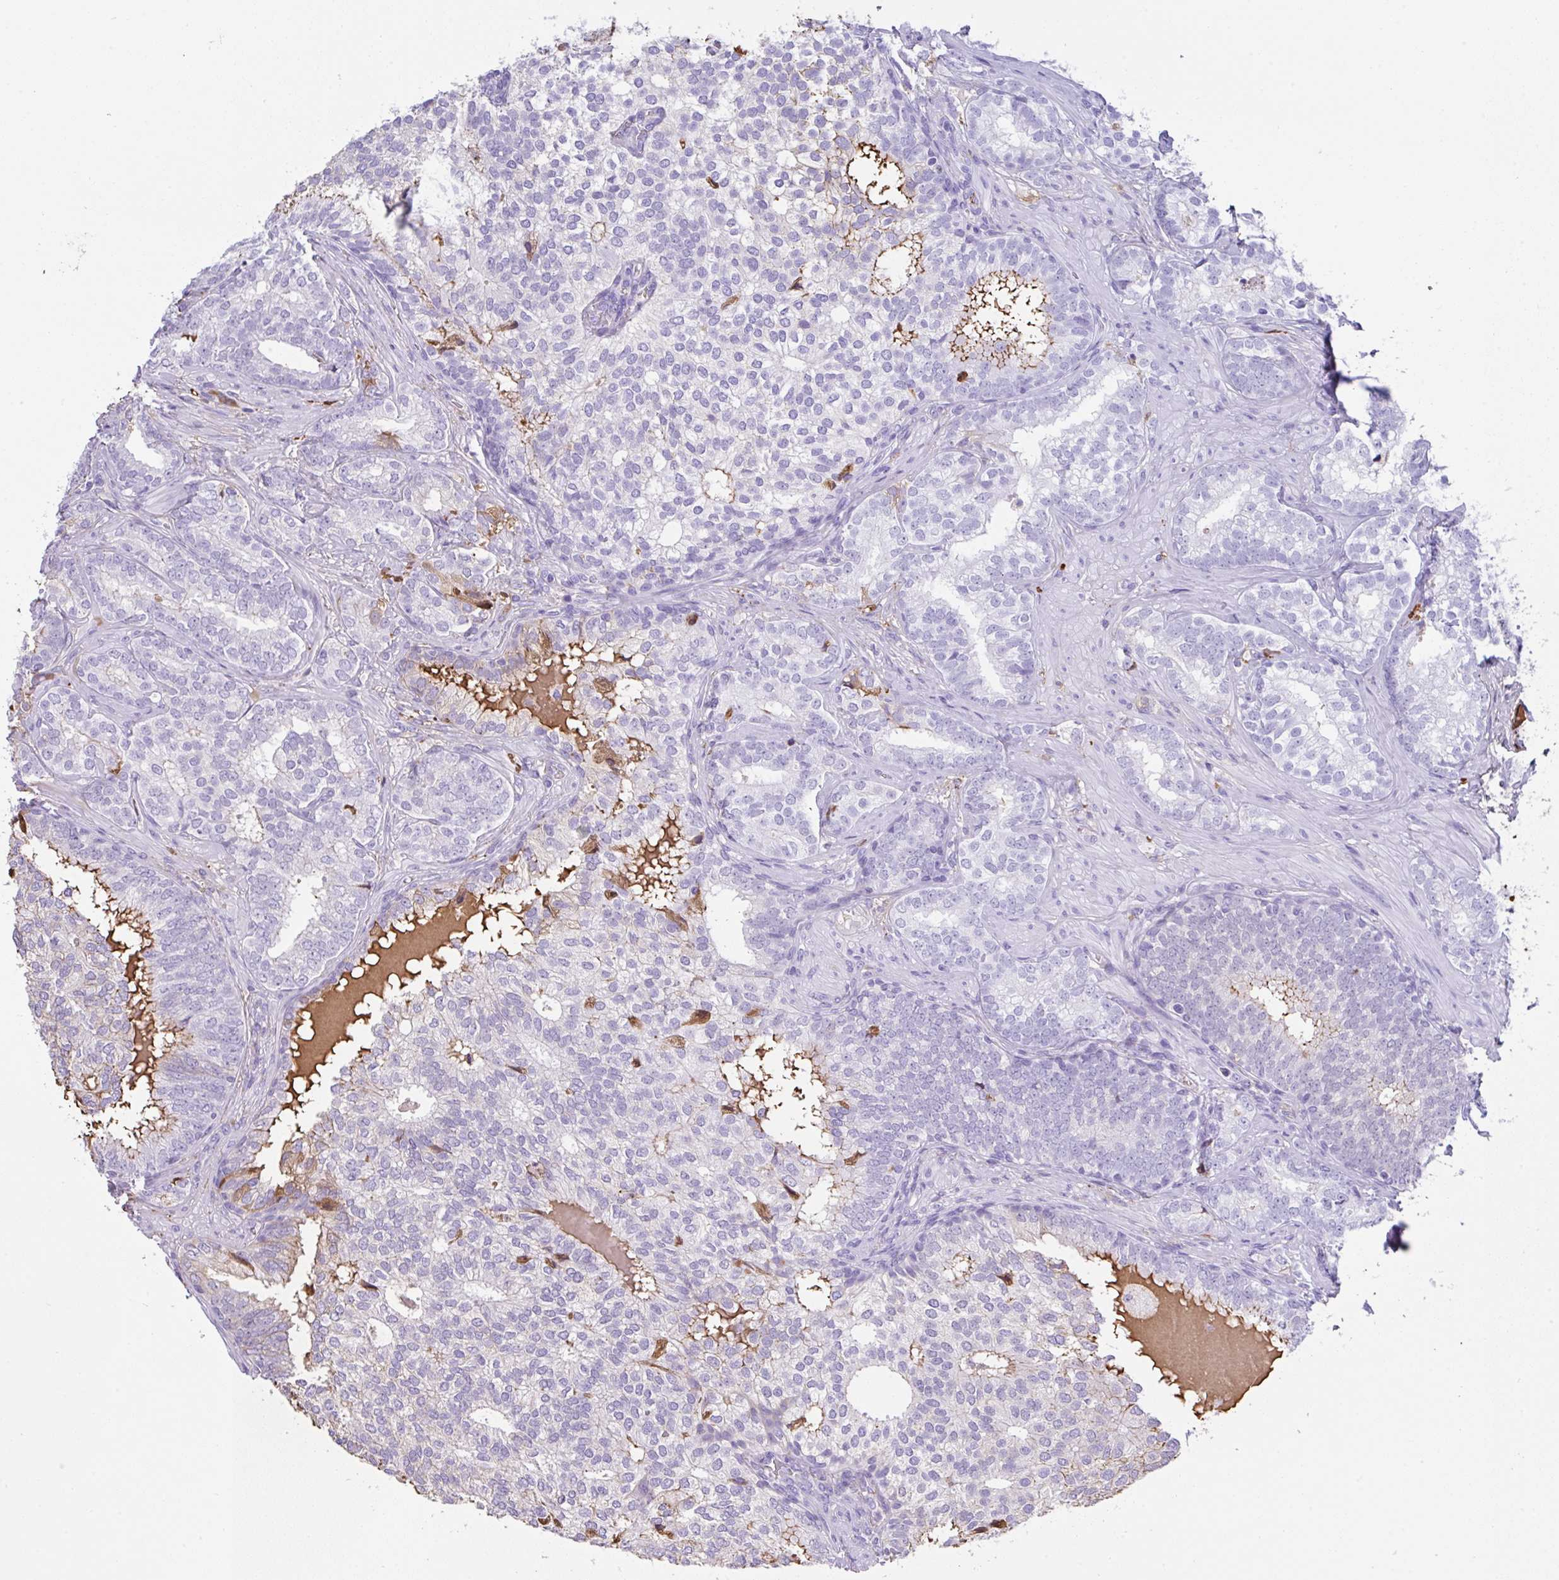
{"staining": {"intensity": "negative", "quantity": "none", "location": "none"}, "tissue": "prostate cancer", "cell_type": "Tumor cells", "image_type": "cancer", "snomed": [{"axis": "morphology", "description": "Adenocarcinoma, High grade"}, {"axis": "topography", "description": "Prostate"}], "caption": "Immunohistochemistry histopathology image of neoplastic tissue: human prostate cancer (adenocarcinoma (high-grade)) stained with DAB demonstrates no significant protein expression in tumor cells. (Brightfield microscopy of DAB (3,3'-diaminobenzidine) IHC at high magnification).", "gene": "HOXC12", "patient": {"sex": "male", "age": 72}}